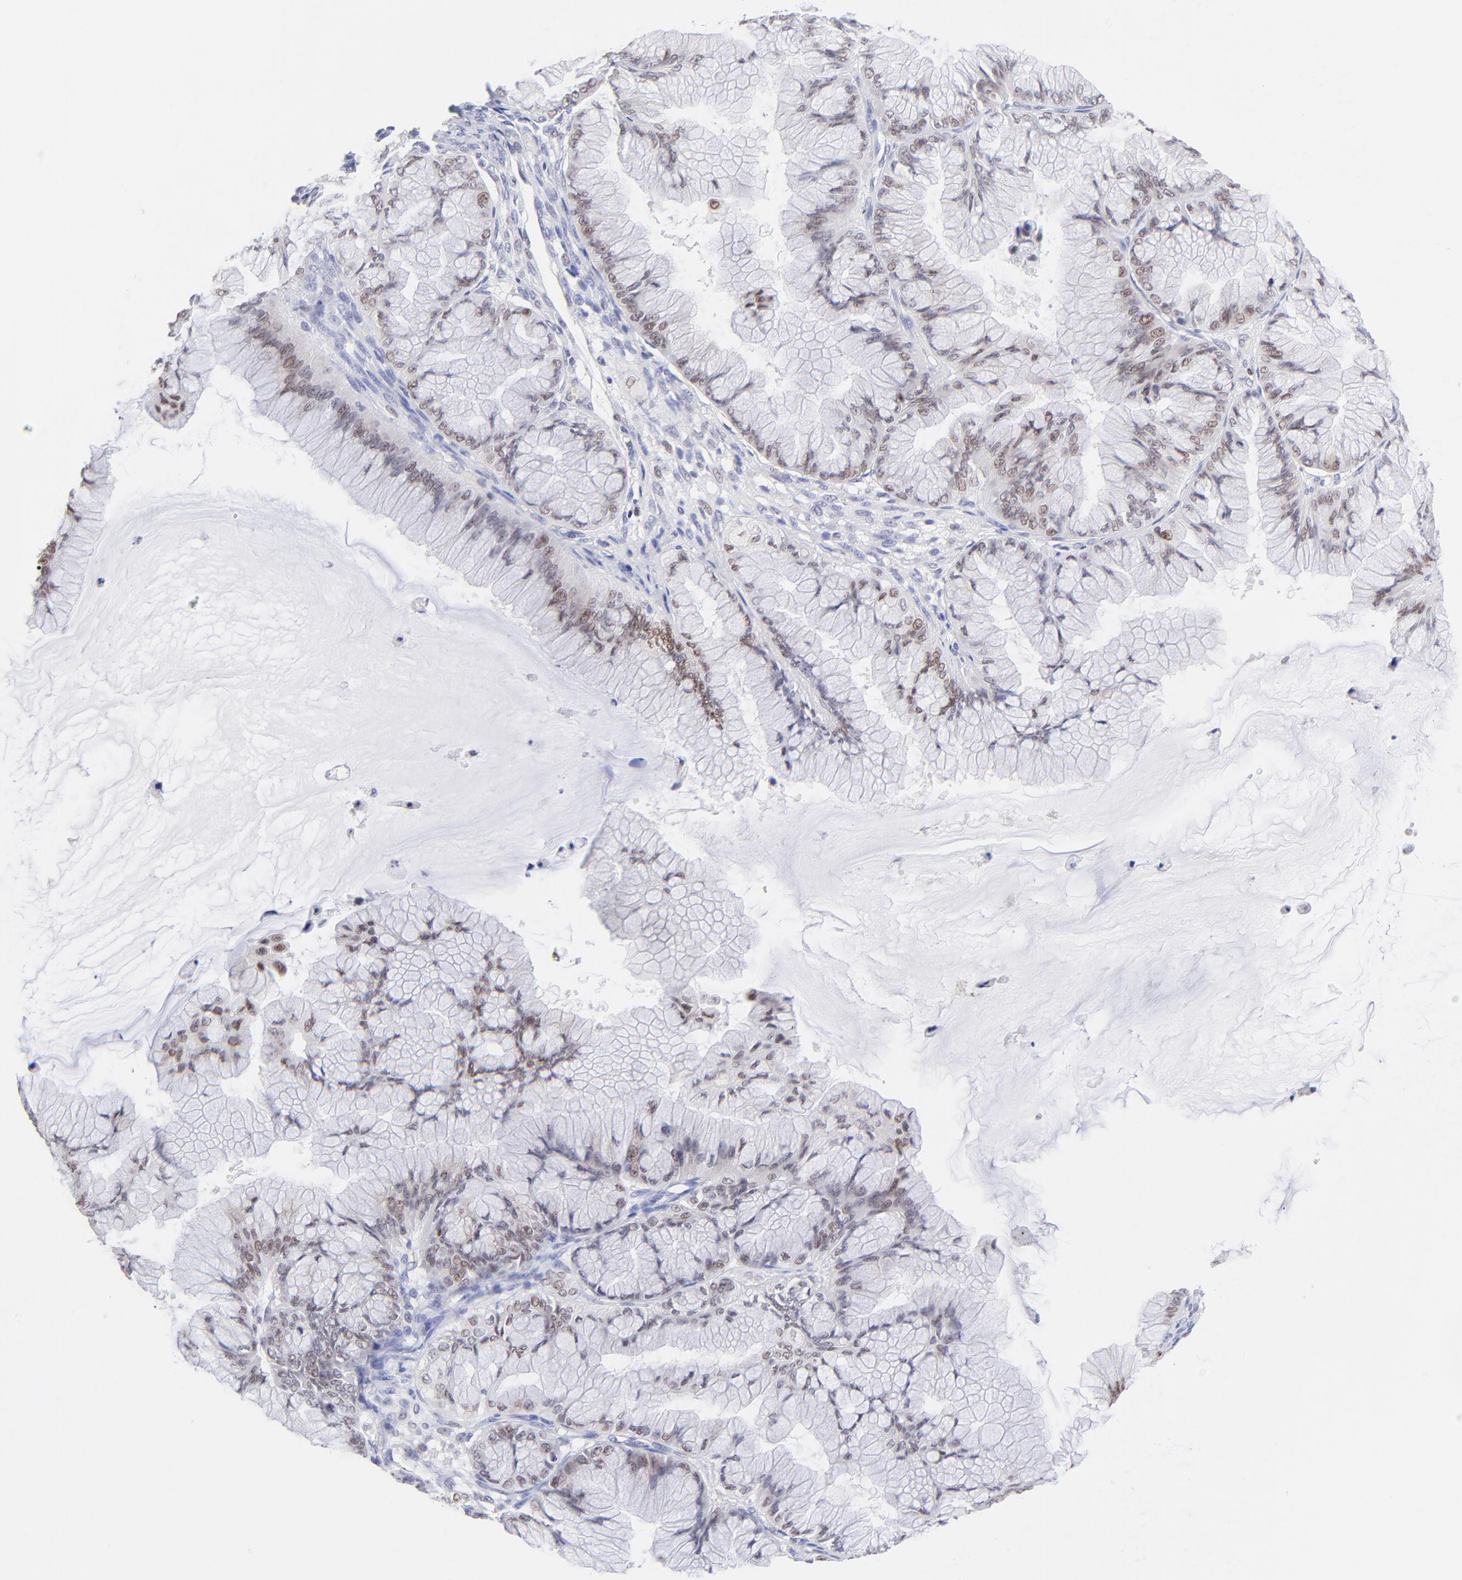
{"staining": {"intensity": "weak", "quantity": ">75%", "location": "nuclear"}, "tissue": "ovarian cancer", "cell_type": "Tumor cells", "image_type": "cancer", "snomed": [{"axis": "morphology", "description": "Cystadenocarcinoma, mucinous, NOS"}, {"axis": "topography", "description": "Ovary"}], "caption": "This photomicrograph reveals immunohistochemistry staining of ovarian cancer (mucinous cystadenocarcinoma), with low weak nuclear staining in about >75% of tumor cells.", "gene": "KLF4", "patient": {"sex": "female", "age": 63}}